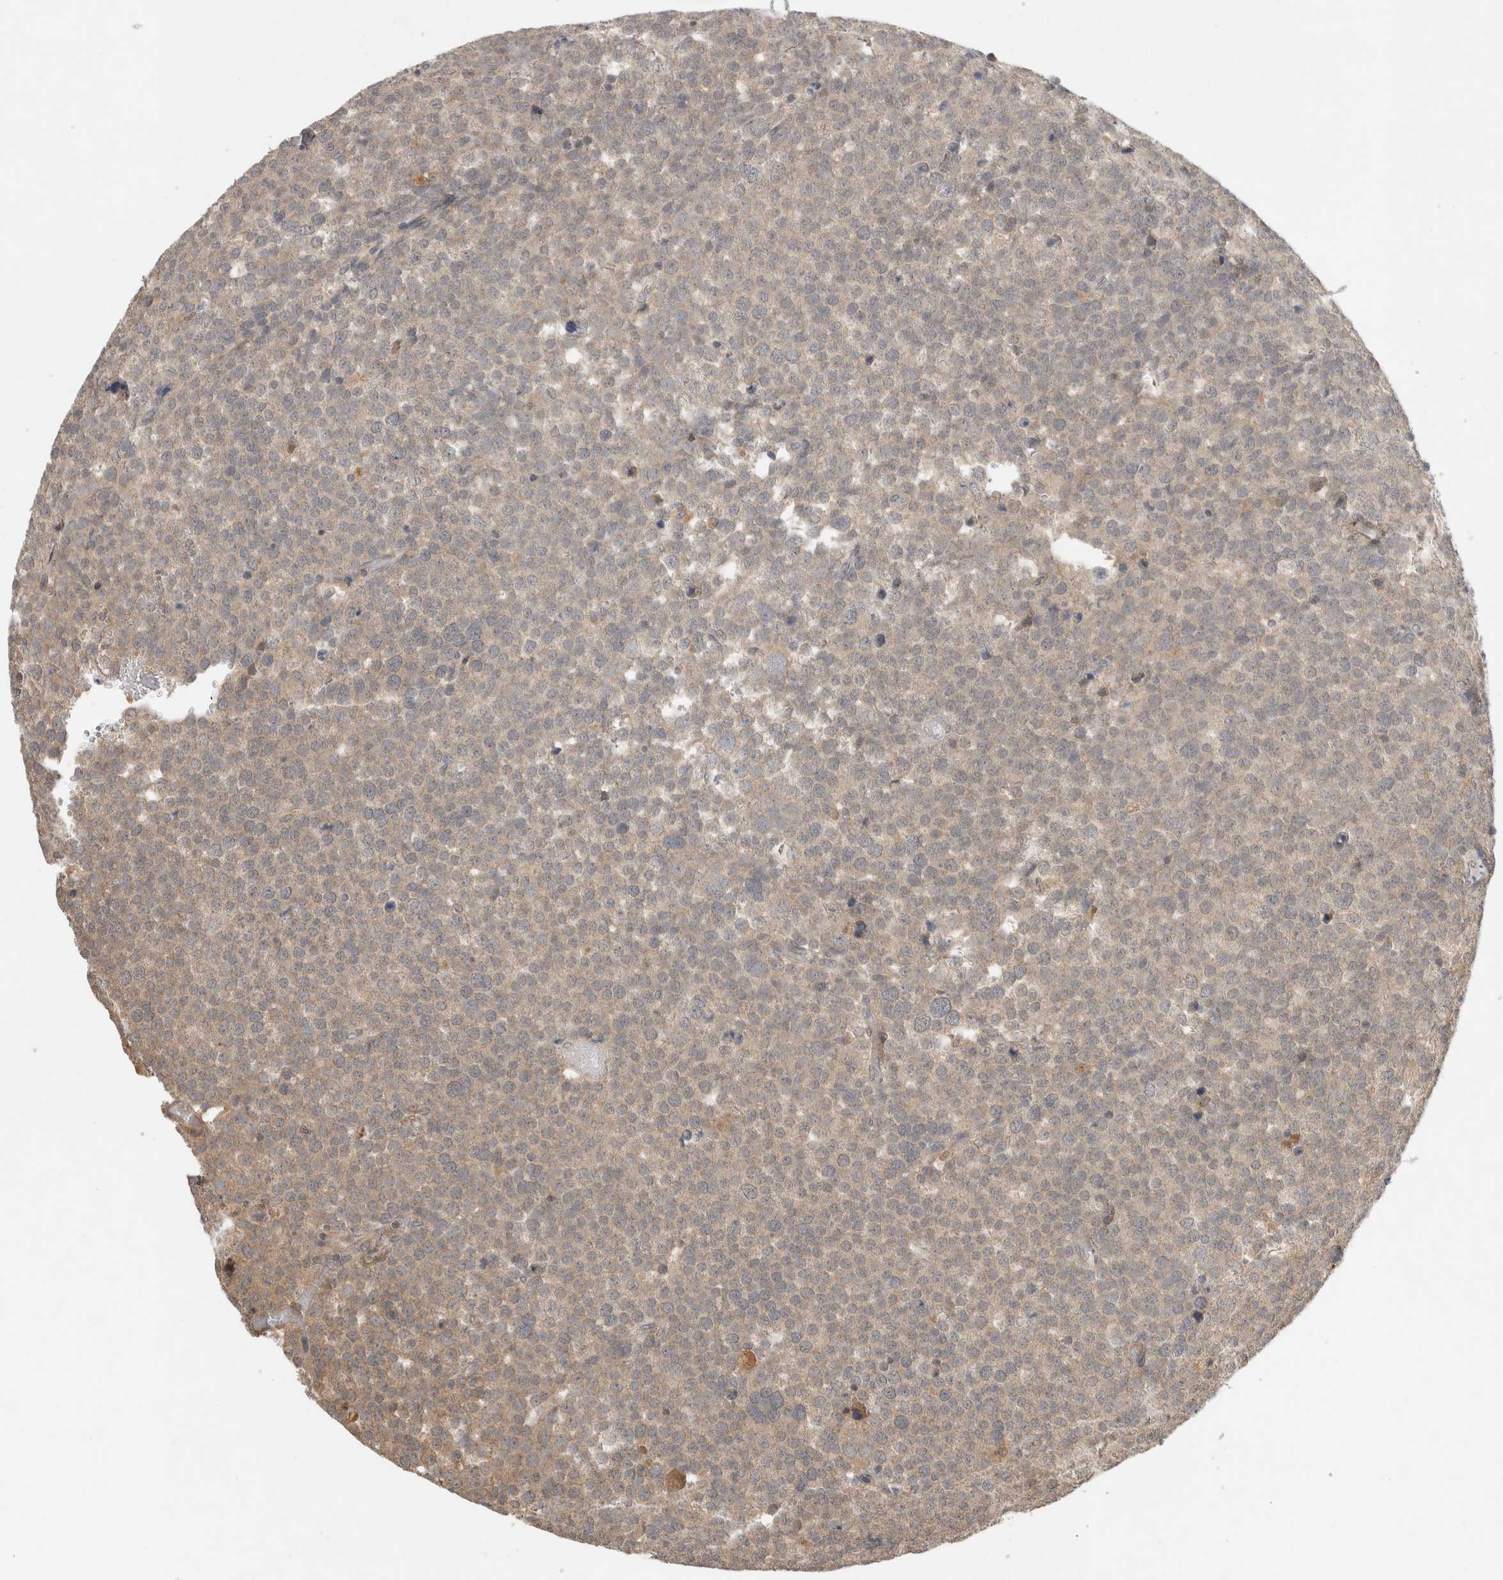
{"staining": {"intensity": "weak", "quantity": ">75%", "location": "cytoplasmic/membranous"}, "tissue": "testis cancer", "cell_type": "Tumor cells", "image_type": "cancer", "snomed": [{"axis": "morphology", "description": "Seminoma, NOS"}, {"axis": "topography", "description": "Testis"}], "caption": "Testis seminoma was stained to show a protein in brown. There is low levels of weak cytoplasmic/membranous staining in about >75% of tumor cells.", "gene": "LOXL2", "patient": {"sex": "male", "age": 71}}